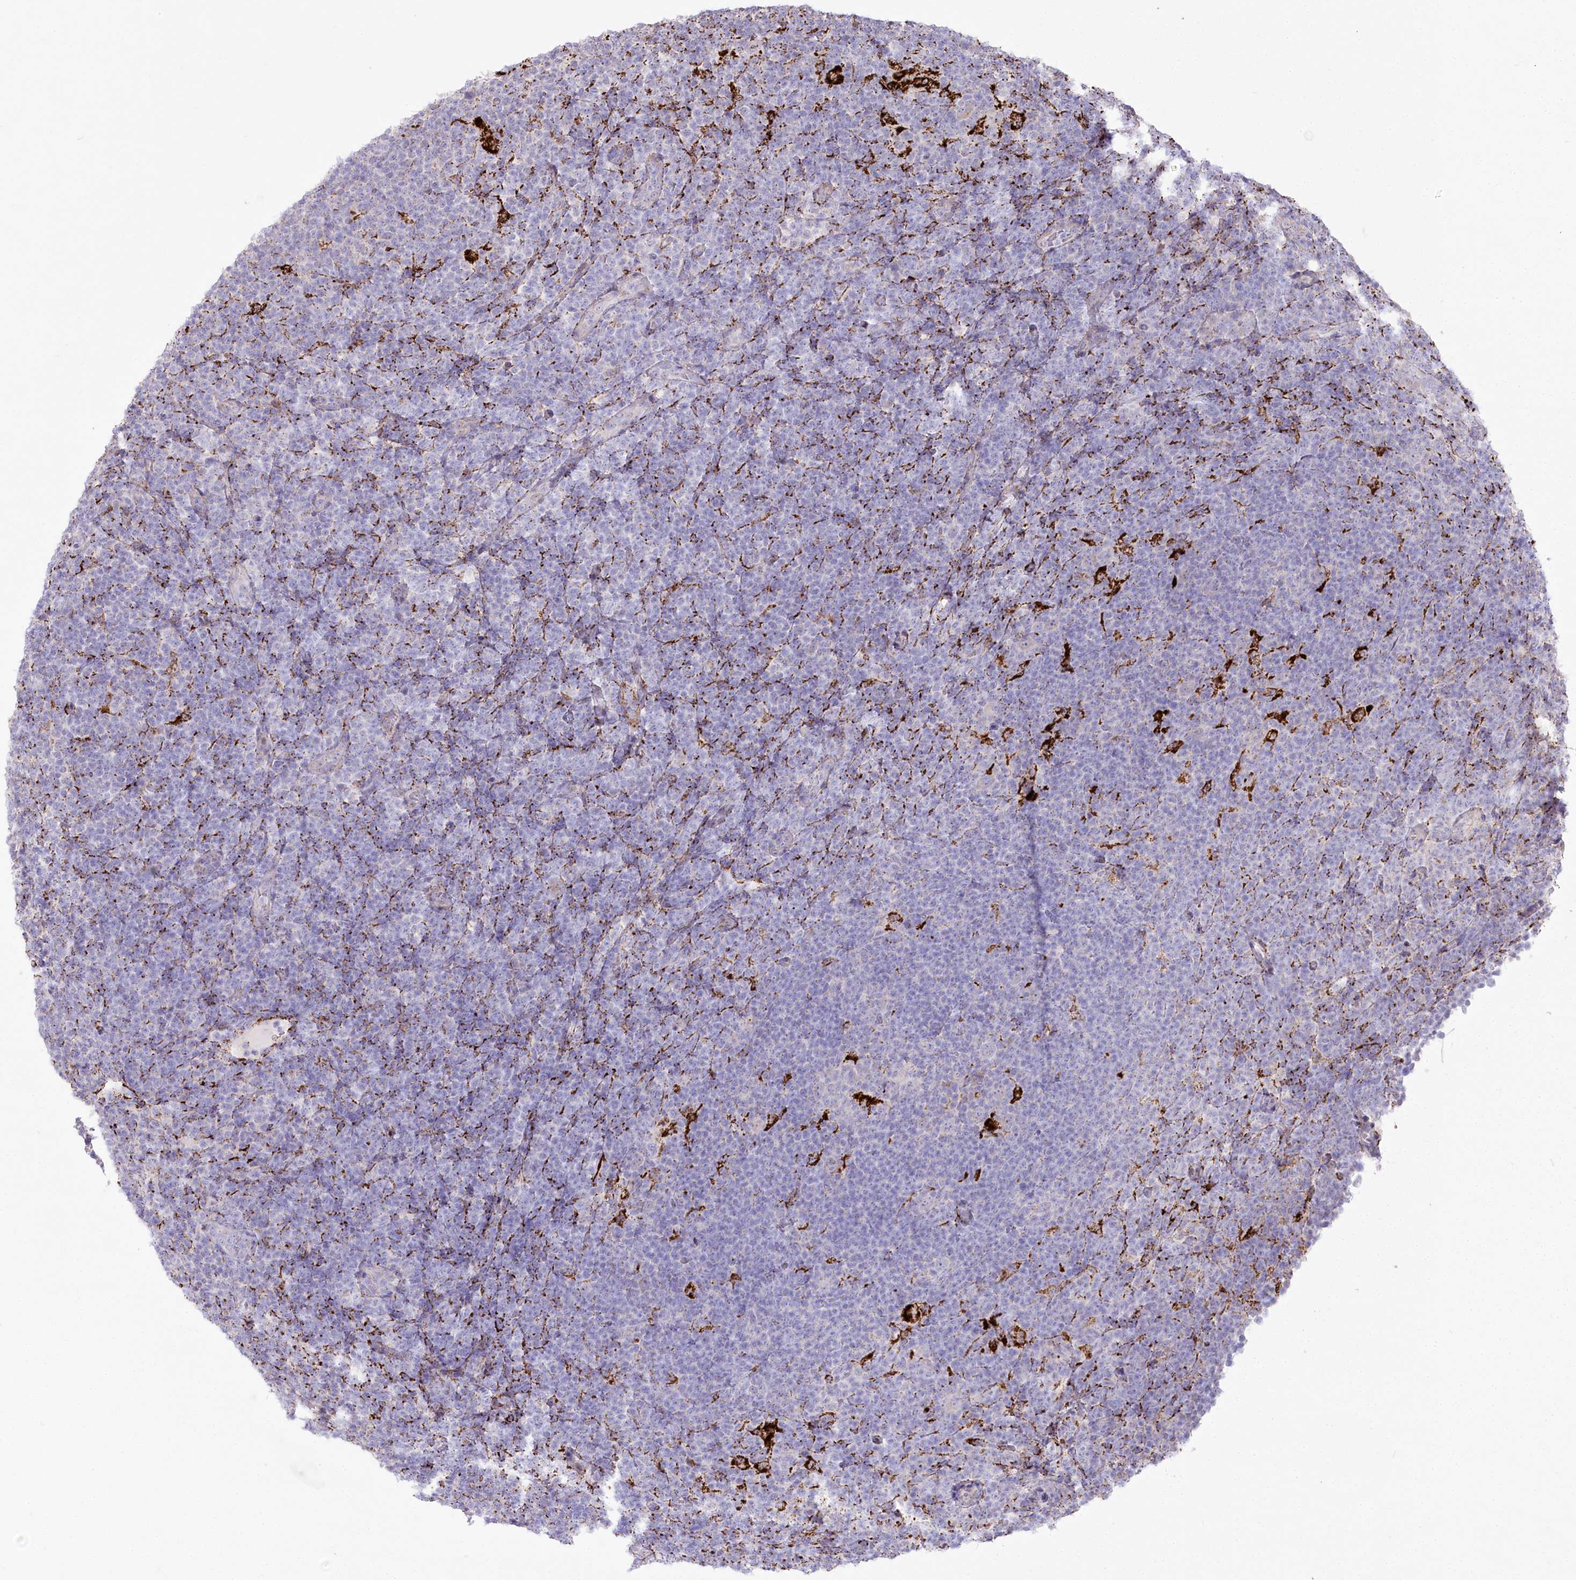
{"staining": {"intensity": "negative", "quantity": "none", "location": "none"}, "tissue": "lymphoma", "cell_type": "Tumor cells", "image_type": "cancer", "snomed": [{"axis": "morphology", "description": "Hodgkin's disease, NOS"}, {"axis": "topography", "description": "Lymph node"}], "caption": "Human lymphoma stained for a protein using immunohistochemistry reveals no staining in tumor cells.", "gene": "CEP164", "patient": {"sex": "female", "age": 57}}